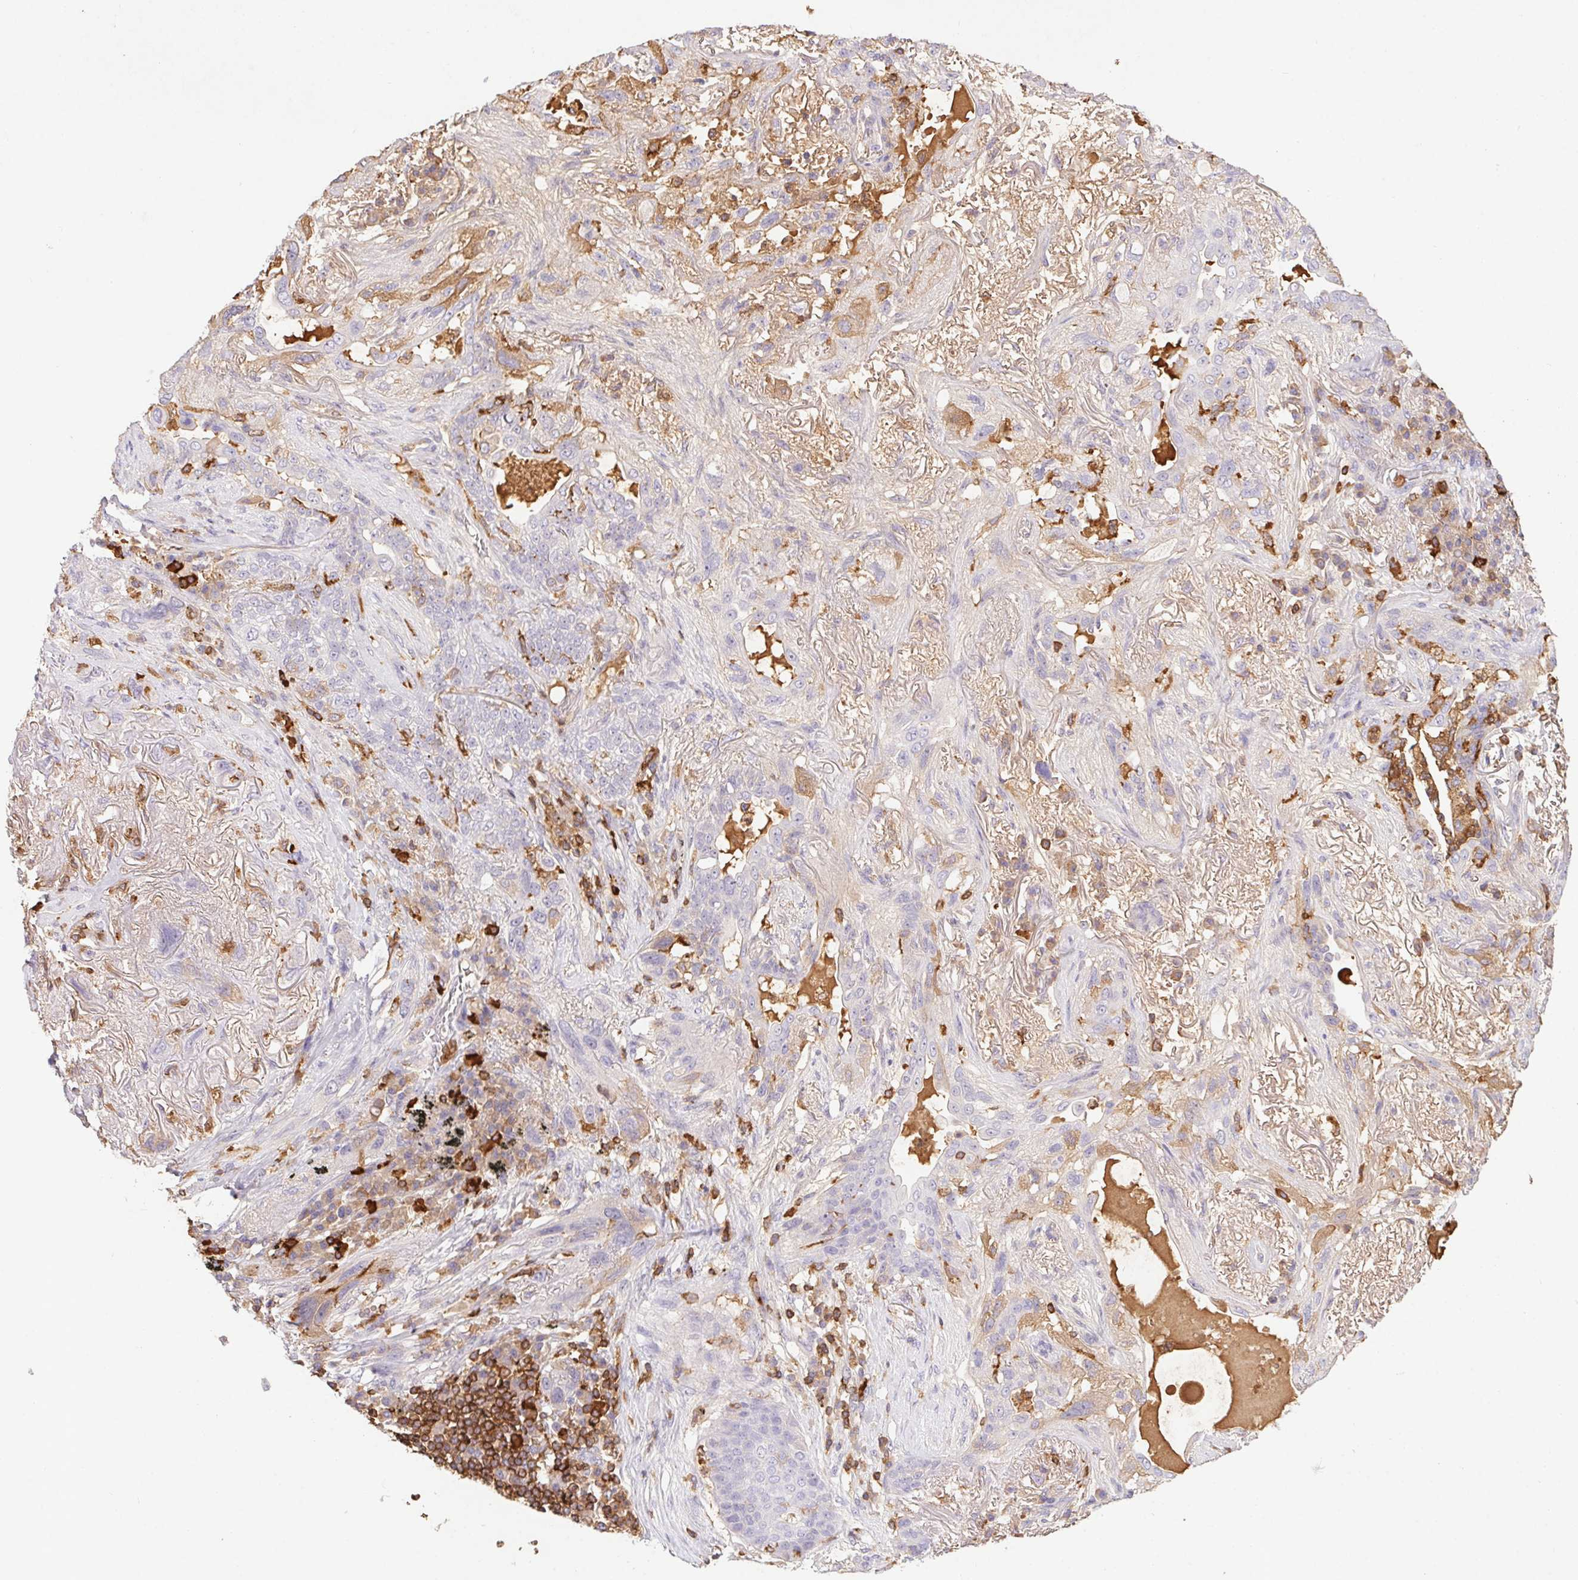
{"staining": {"intensity": "negative", "quantity": "none", "location": "none"}, "tissue": "lung cancer", "cell_type": "Tumor cells", "image_type": "cancer", "snomed": [{"axis": "morphology", "description": "Squamous cell carcinoma, NOS"}, {"axis": "topography", "description": "Lung"}], "caption": "Protein analysis of lung cancer (squamous cell carcinoma) displays no significant positivity in tumor cells.", "gene": "APBB1IP", "patient": {"sex": "female", "age": 70}}